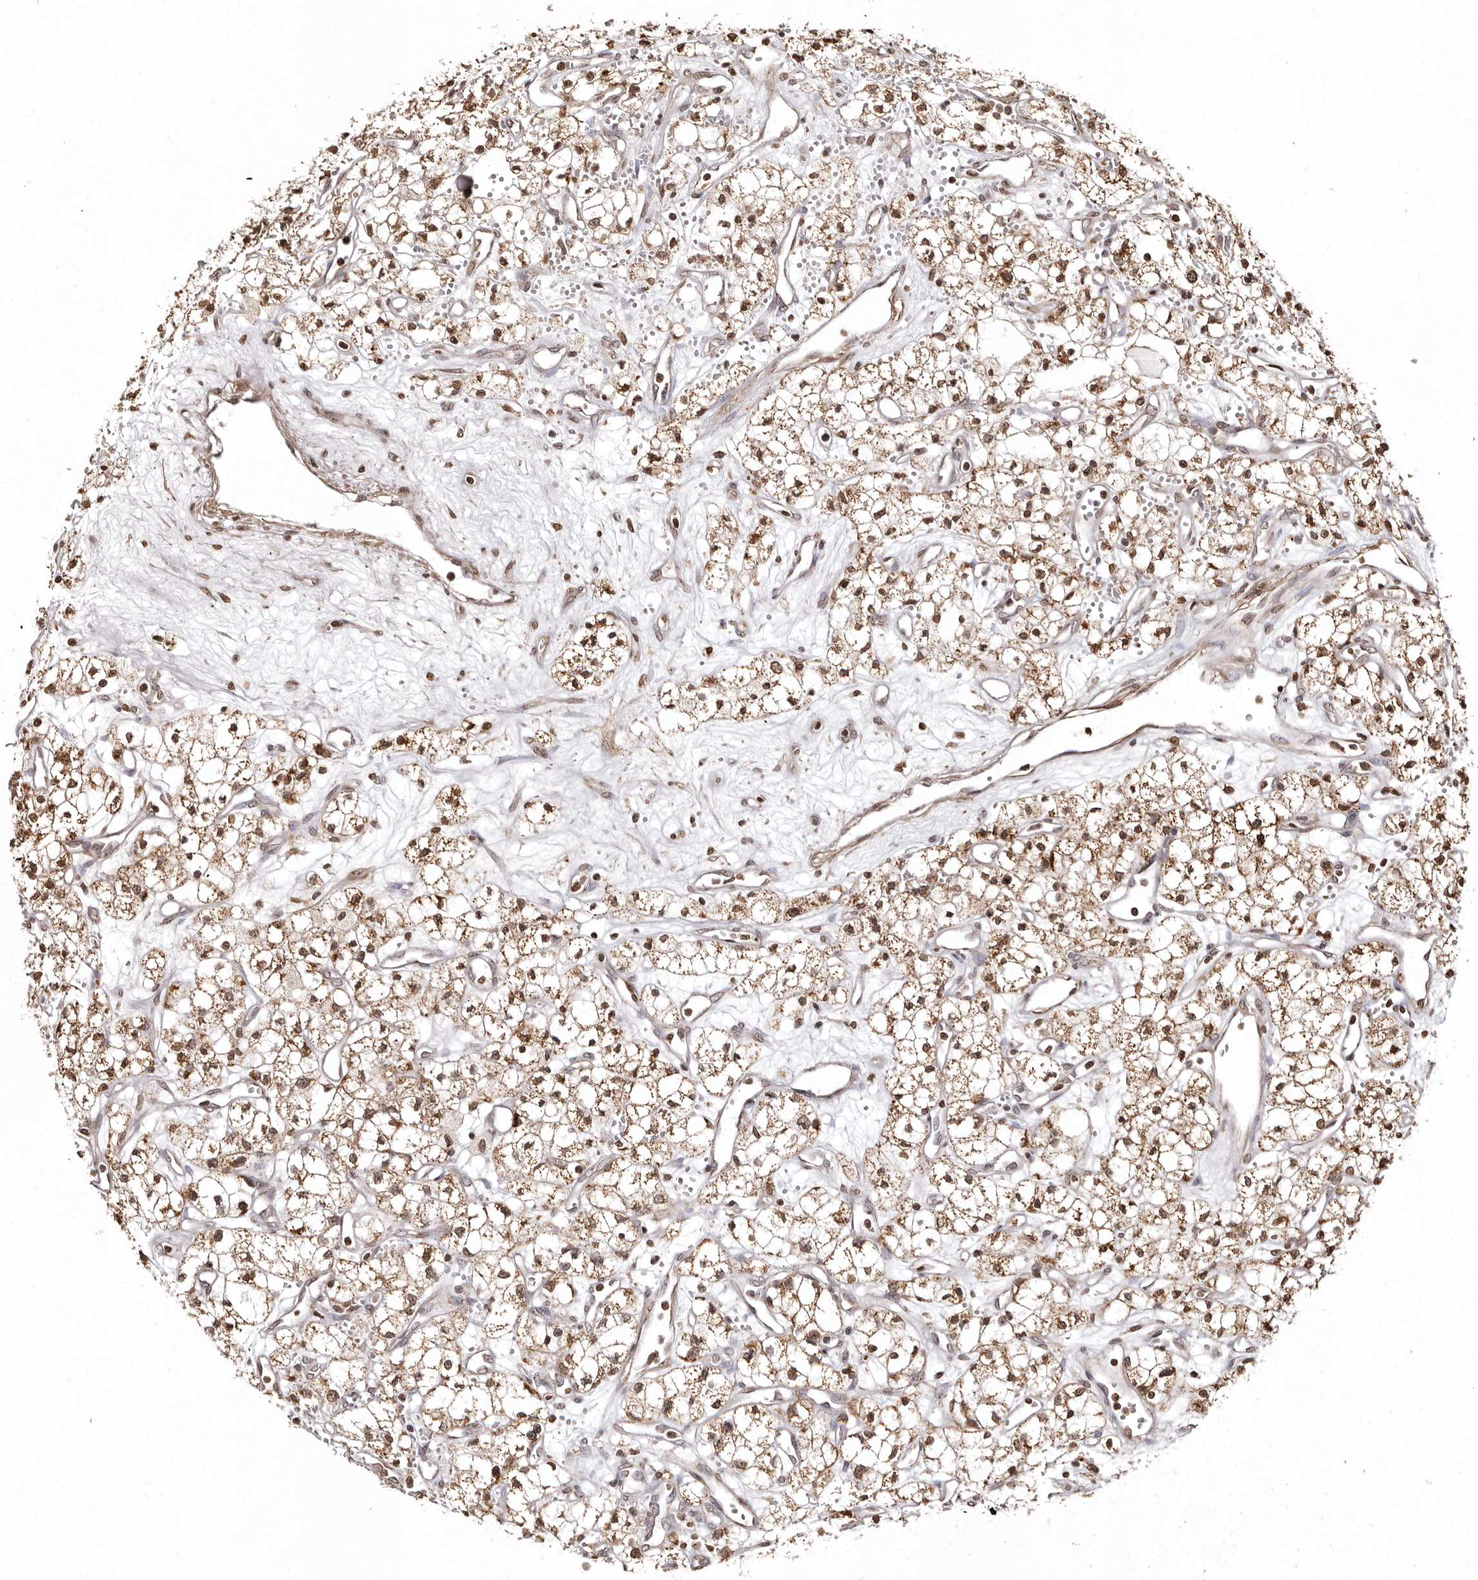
{"staining": {"intensity": "moderate", "quantity": ">75%", "location": "cytoplasmic/membranous,nuclear"}, "tissue": "renal cancer", "cell_type": "Tumor cells", "image_type": "cancer", "snomed": [{"axis": "morphology", "description": "Adenocarcinoma, NOS"}, {"axis": "topography", "description": "Kidney"}], "caption": "This is an image of immunohistochemistry staining of adenocarcinoma (renal), which shows moderate positivity in the cytoplasmic/membranous and nuclear of tumor cells.", "gene": "CCDC190", "patient": {"sex": "male", "age": 59}}